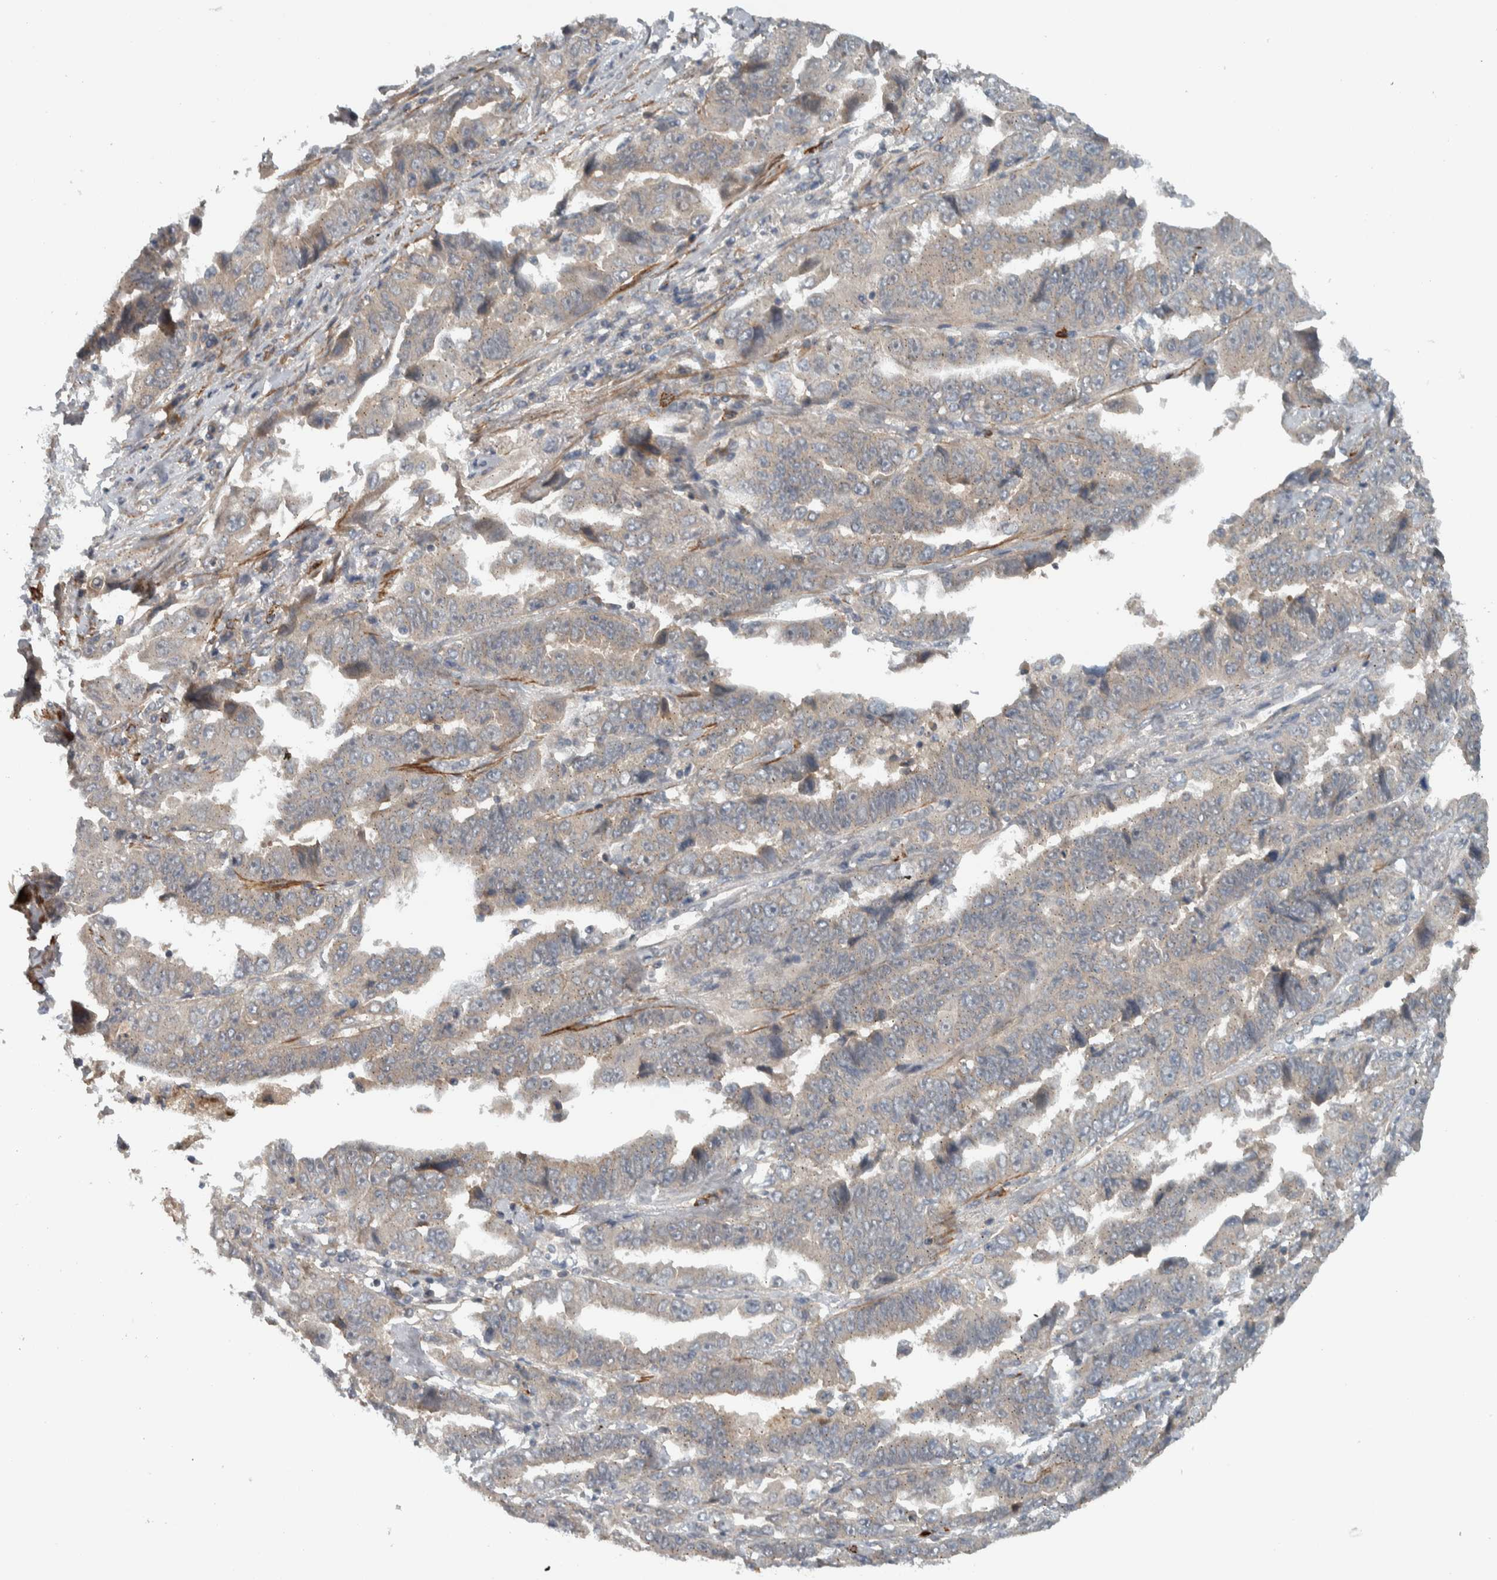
{"staining": {"intensity": "negative", "quantity": "none", "location": "none"}, "tissue": "lung cancer", "cell_type": "Tumor cells", "image_type": "cancer", "snomed": [{"axis": "morphology", "description": "Adenocarcinoma, NOS"}, {"axis": "topography", "description": "Lung"}], "caption": "Tumor cells are negative for brown protein staining in lung adenocarcinoma.", "gene": "LBHD1", "patient": {"sex": "female", "age": 51}}